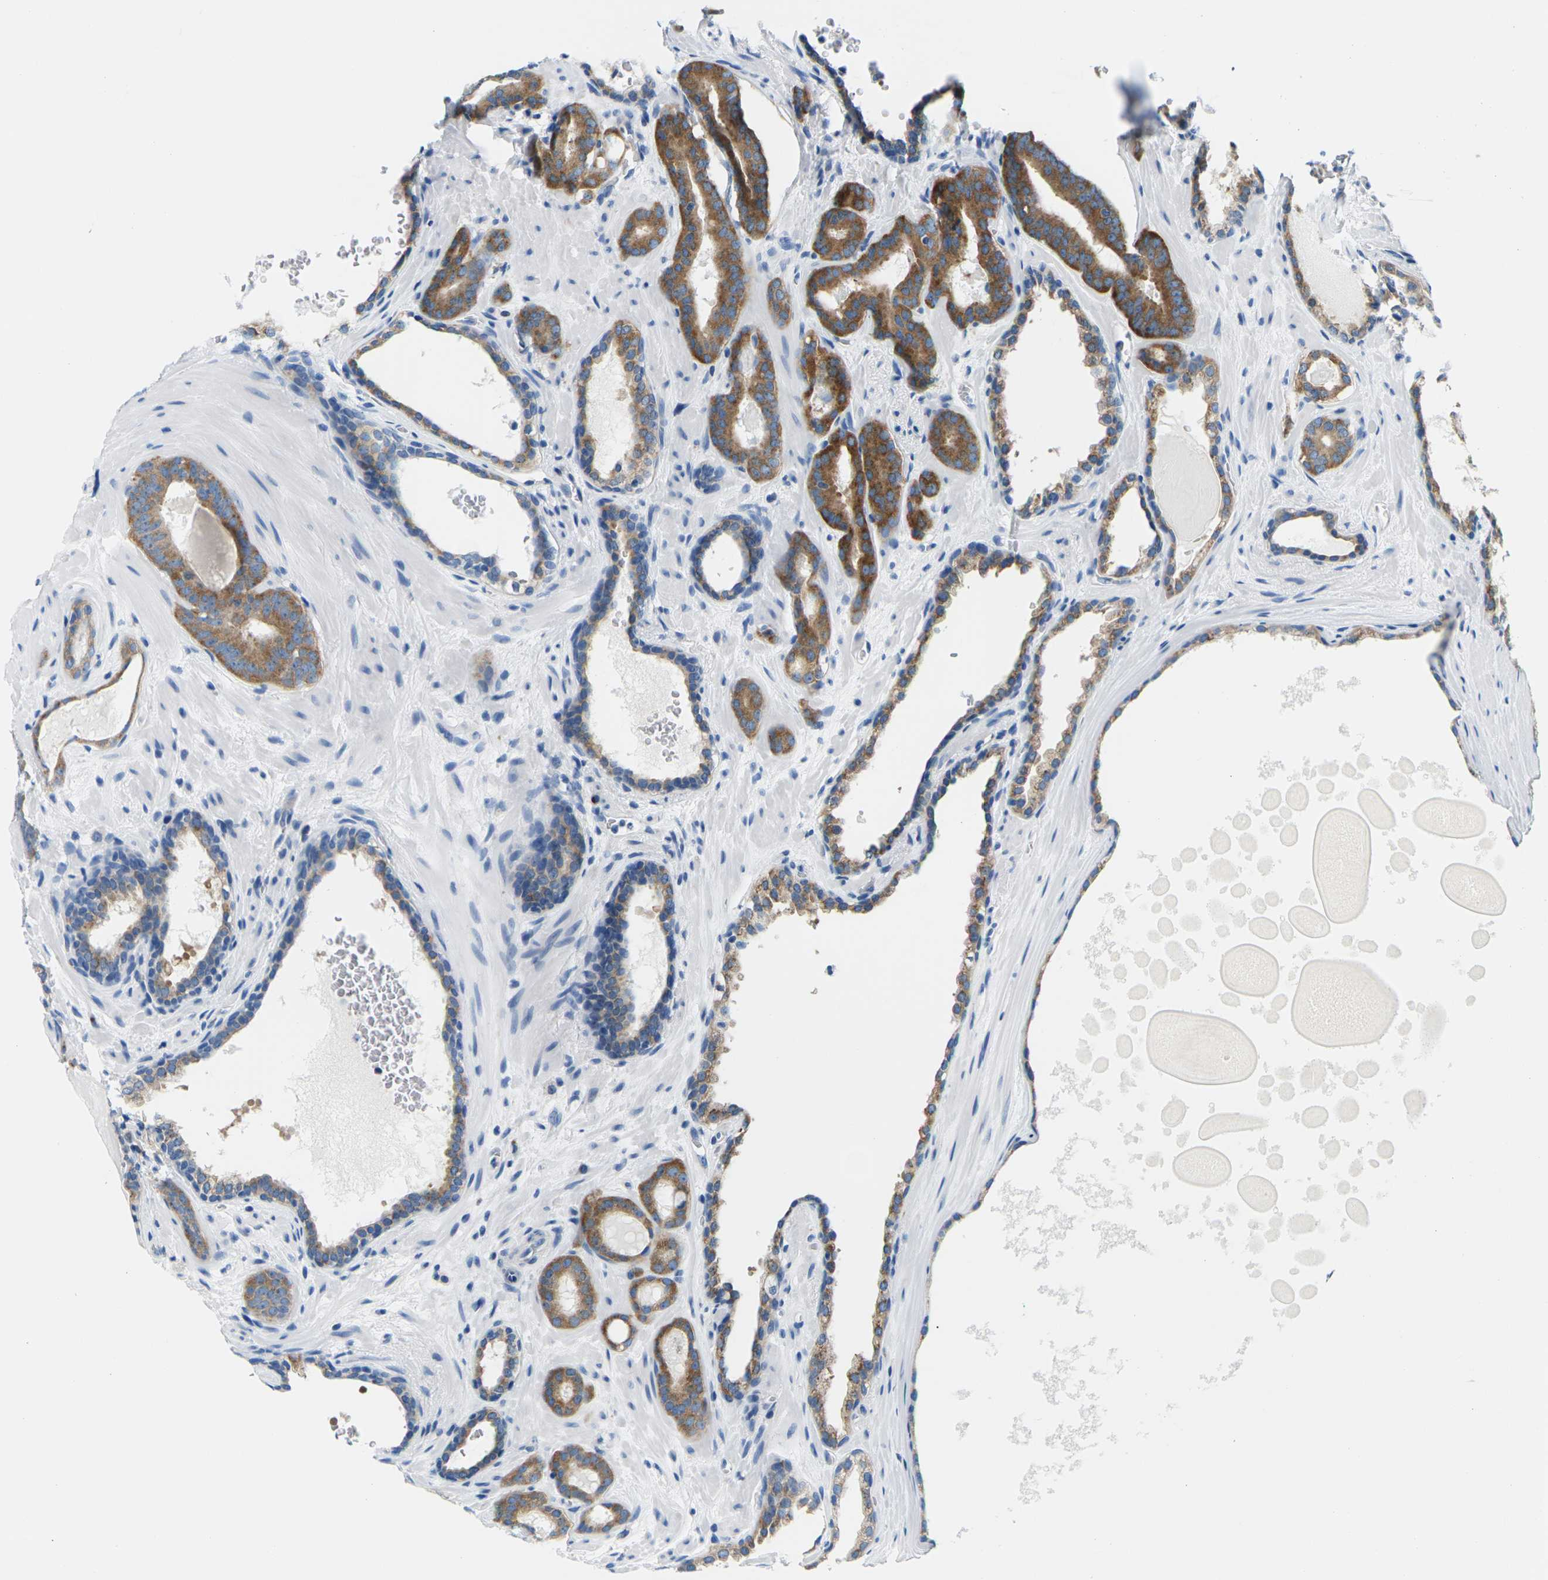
{"staining": {"intensity": "moderate", "quantity": ">75%", "location": "cytoplasmic/membranous"}, "tissue": "prostate cancer", "cell_type": "Tumor cells", "image_type": "cancer", "snomed": [{"axis": "morphology", "description": "Adenocarcinoma, High grade"}, {"axis": "topography", "description": "Prostate"}], "caption": "Tumor cells show medium levels of moderate cytoplasmic/membranous positivity in about >75% of cells in human prostate cancer (adenocarcinoma (high-grade)).", "gene": "SYNGR2", "patient": {"sex": "male", "age": 60}}